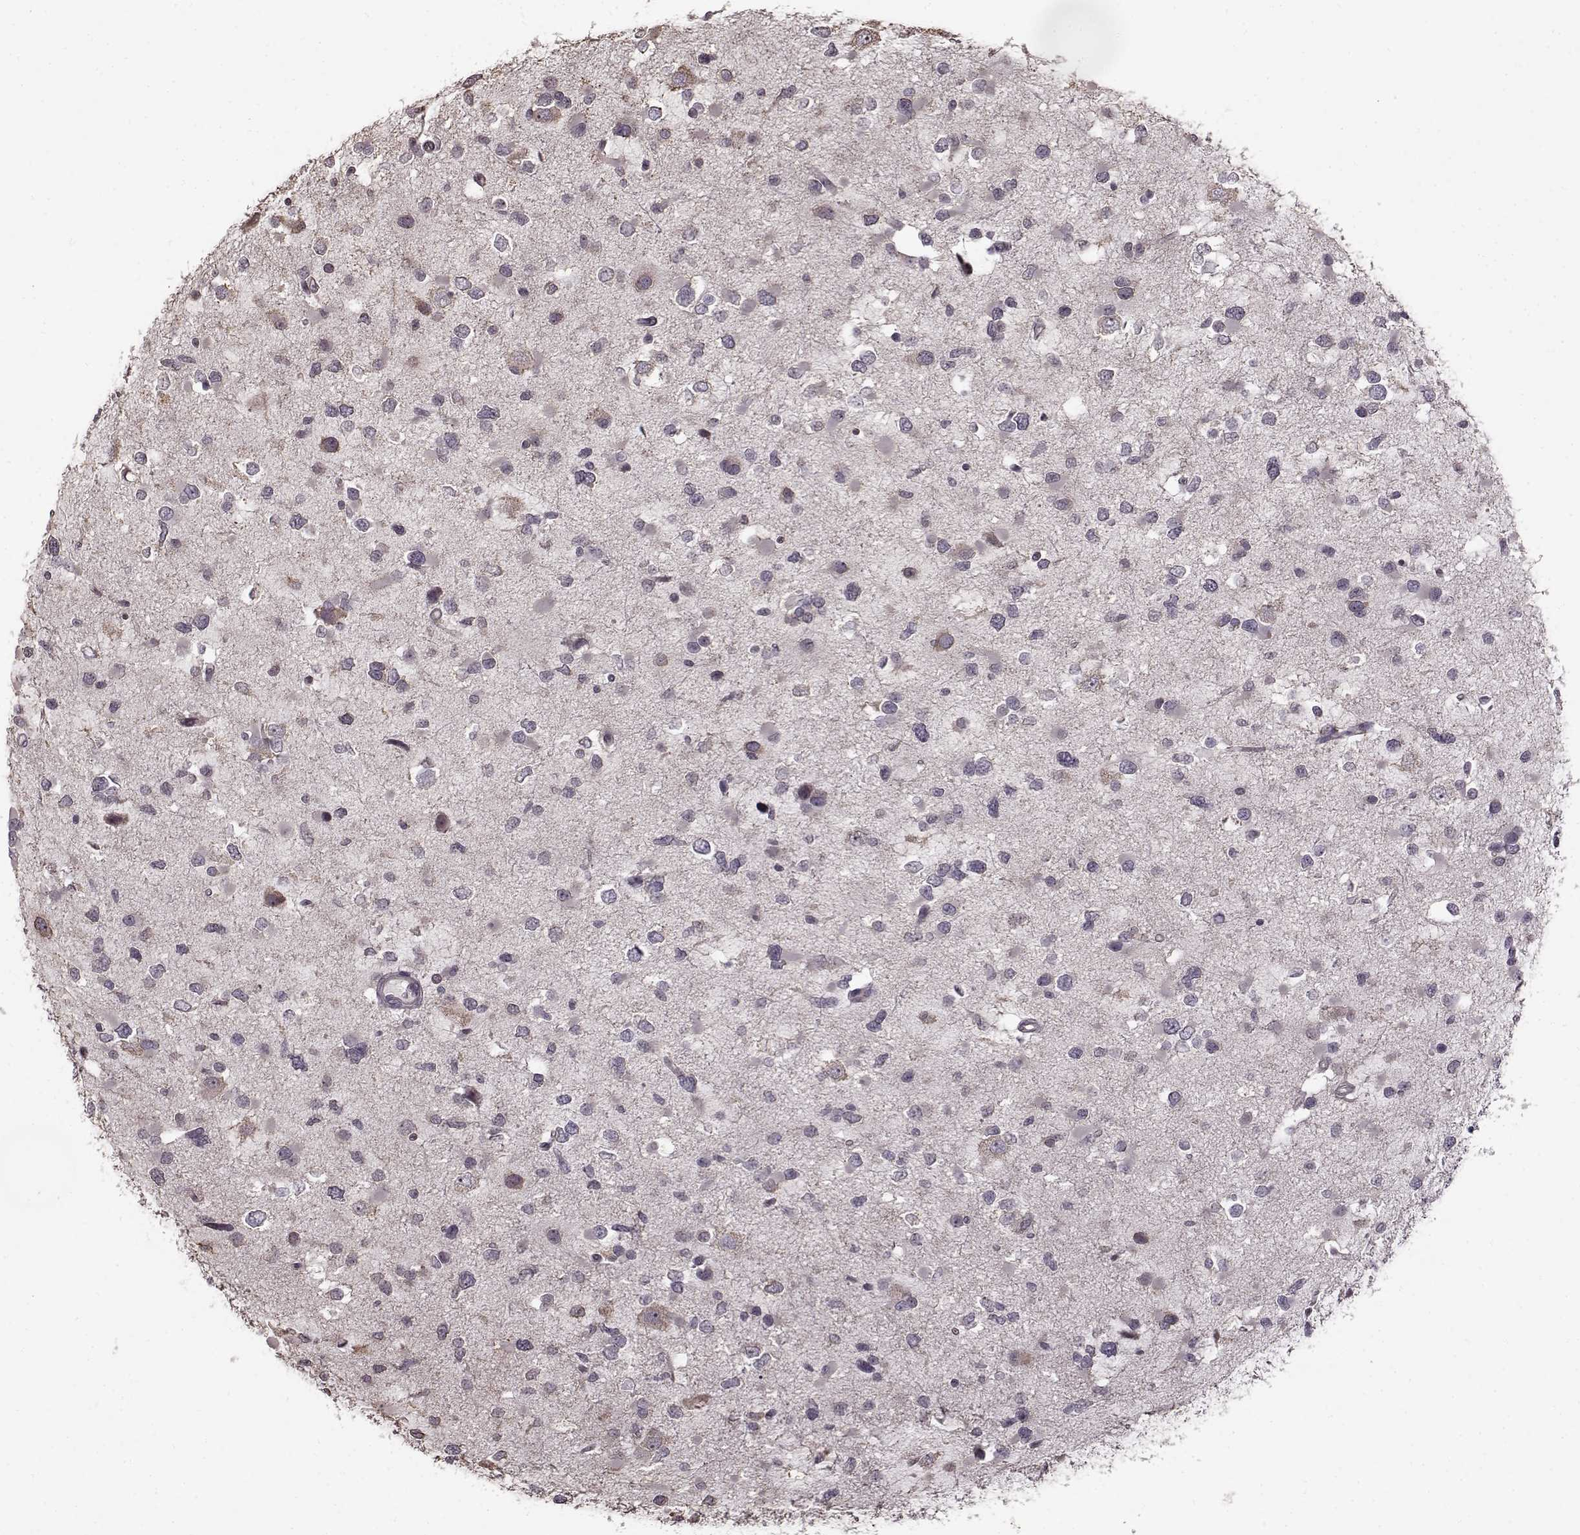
{"staining": {"intensity": "negative", "quantity": "none", "location": "none"}, "tissue": "glioma", "cell_type": "Tumor cells", "image_type": "cancer", "snomed": [{"axis": "morphology", "description": "Glioma, malignant, Low grade"}, {"axis": "topography", "description": "Brain"}], "caption": "Tumor cells show no significant protein expression in low-grade glioma (malignant). Nuclei are stained in blue.", "gene": "FSHB", "patient": {"sex": "female", "age": 32}}